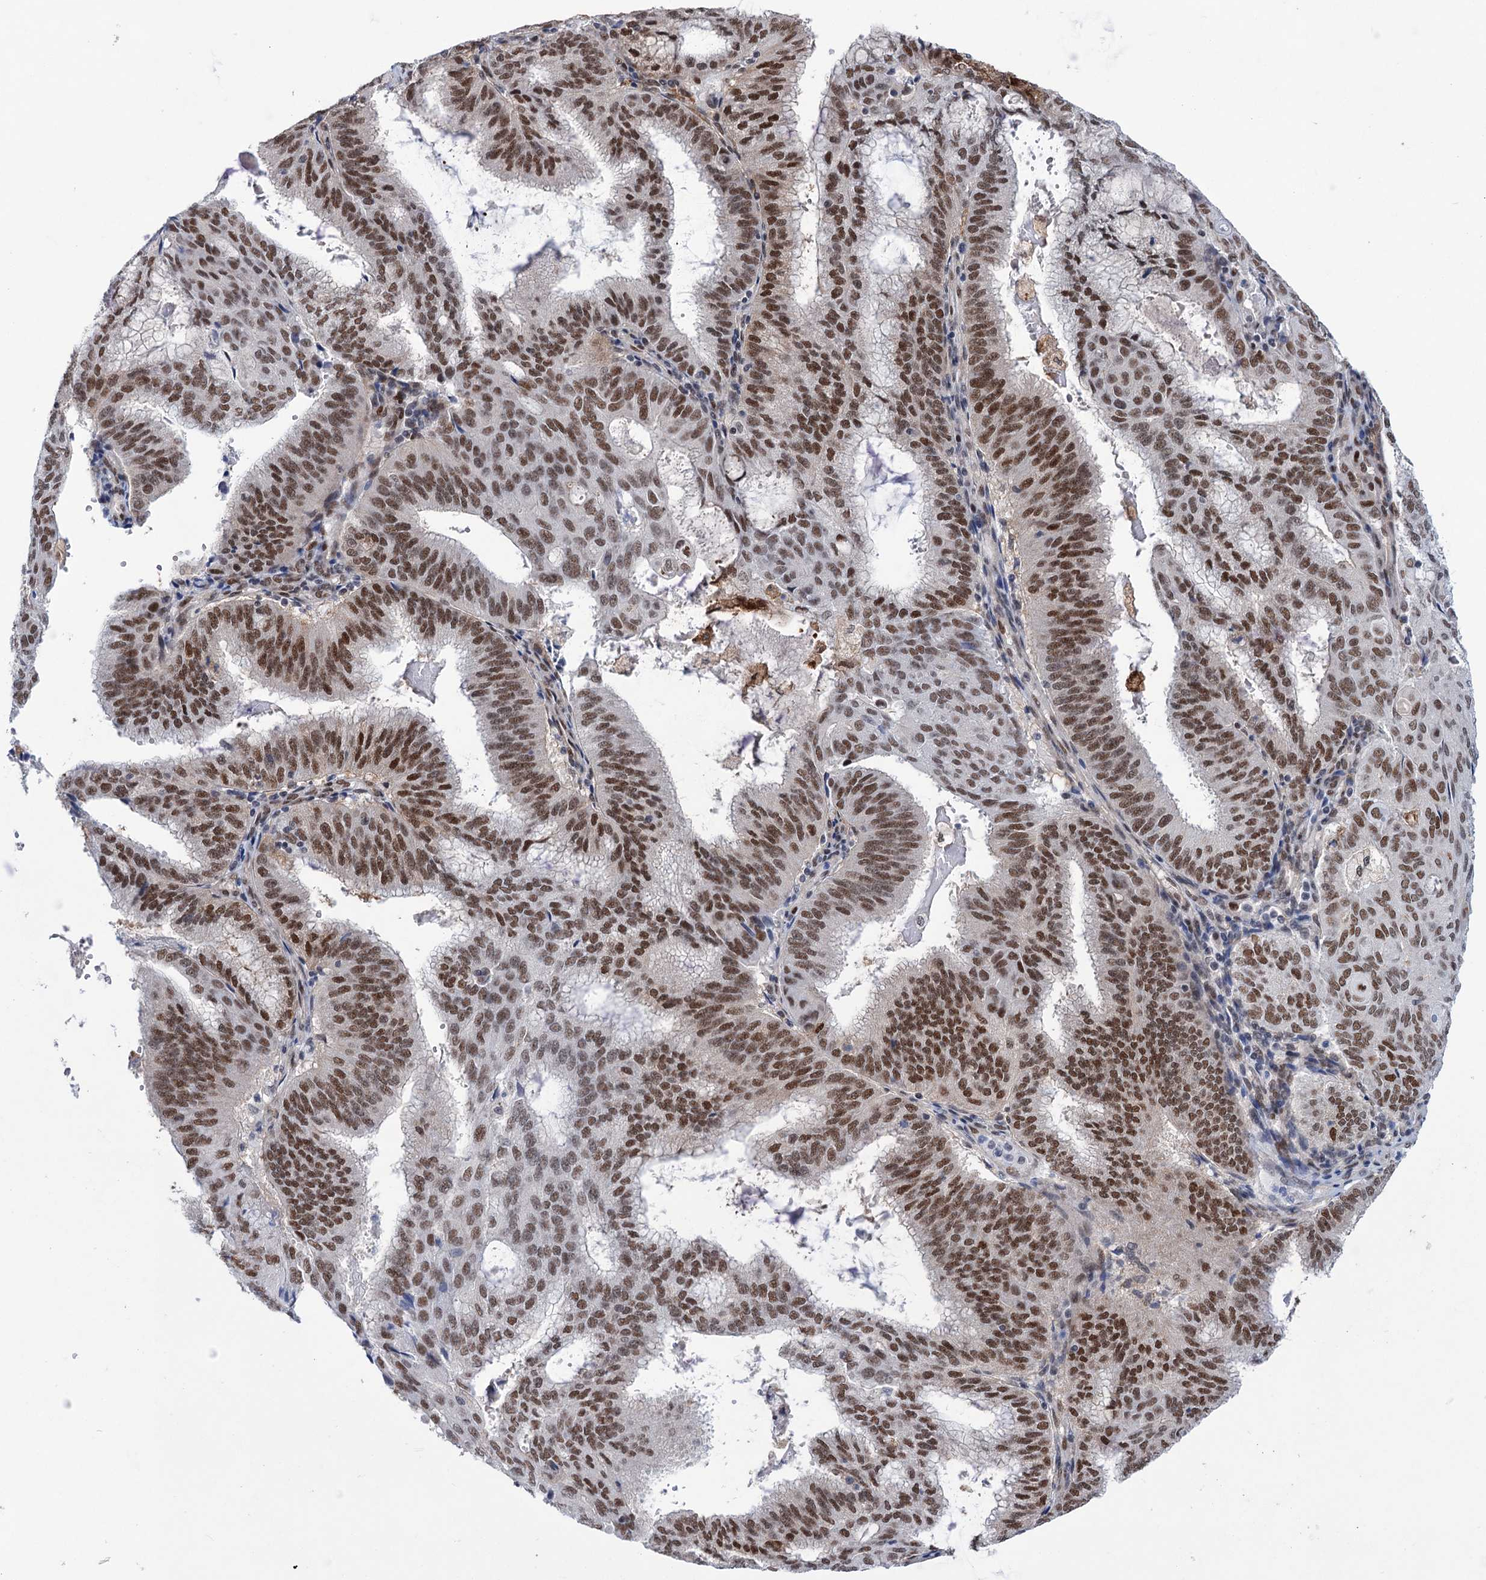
{"staining": {"intensity": "moderate", "quantity": ">75%", "location": "nuclear"}, "tissue": "endometrial cancer", "cell_type": "Tumor cells", "image_type": "cancer", "snomed": [{"axis": "morphology", "description": "Adenocarcinoma, NOS"}, {"axis": "topography", "description": "Endometrium"}], "caption": "Immunohistochemical staining of endometrial cancer (adenocarcinoma) reveals moderate nuclear protein expression in about >75% of tumor cells. (Stains: DAB in brown, nuclei in blue, Microscopy: brightfield microscopy at high magnification).", "gene": "FAM53A", "patient": {"sex": "female", "age": 49}}